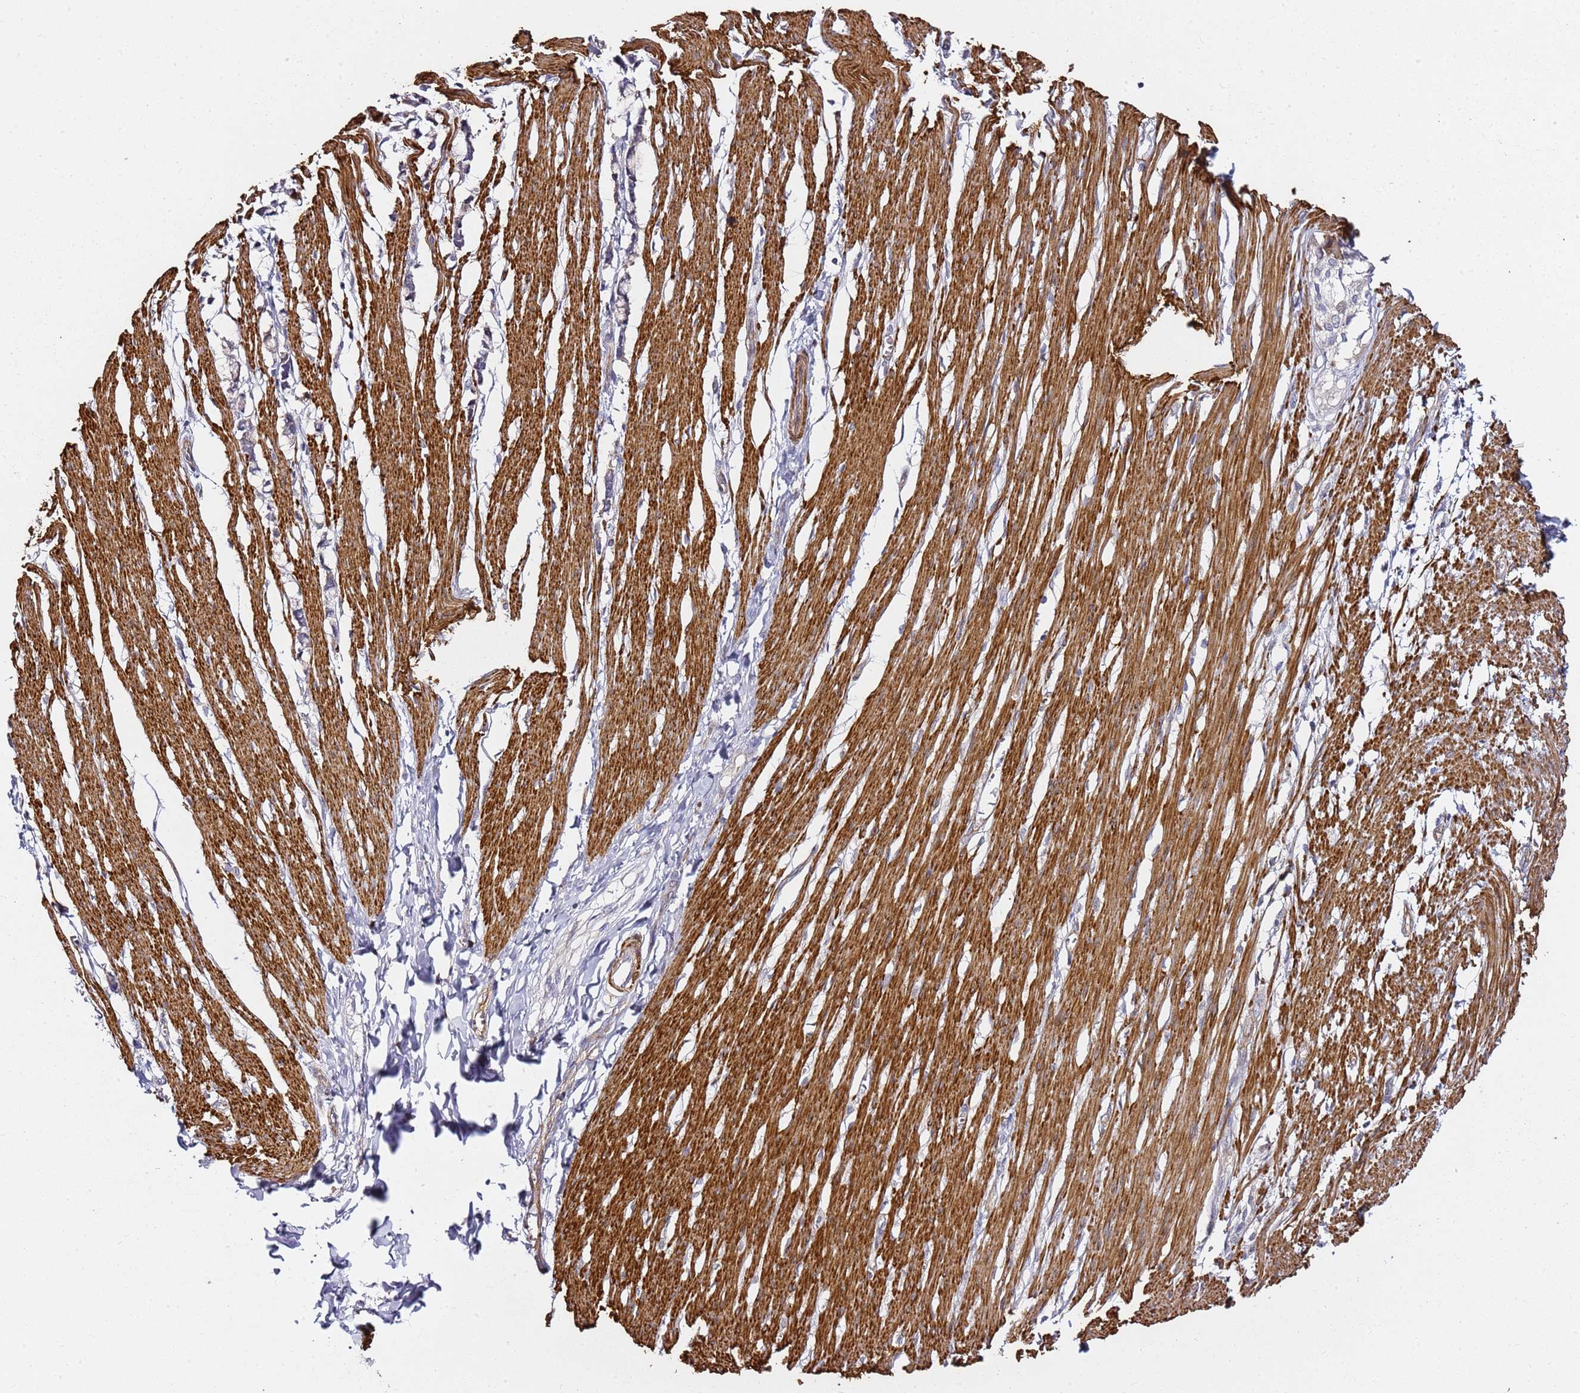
{"staining": {"intensity": "strong", "quantity": ">75%", "location": "cytoplasmic/membranous"}, "tissue": "smooth muscle", "cell_type": "Smooth muscle cells", "image_type": "normal", "snomed": [{"axis": "morphology", "description": "Normal tissue, NOS"}, {"axis": "morphology", "description": "Adenocarcinoma, NOS"}, {"axis": "topography", "description": "Colon"}, {"axis": "topography", "description": "Peripheral nerve tissue"}], "caption": "This histopathology image exhibits IHC staining of normal human smooth muscle, with high strong cytoplasmic/membranous positivity in approximately >75% of smooth muscle cells.", "gene": "EPS8L1", "patient": {"sex": "male", "age": 14}}